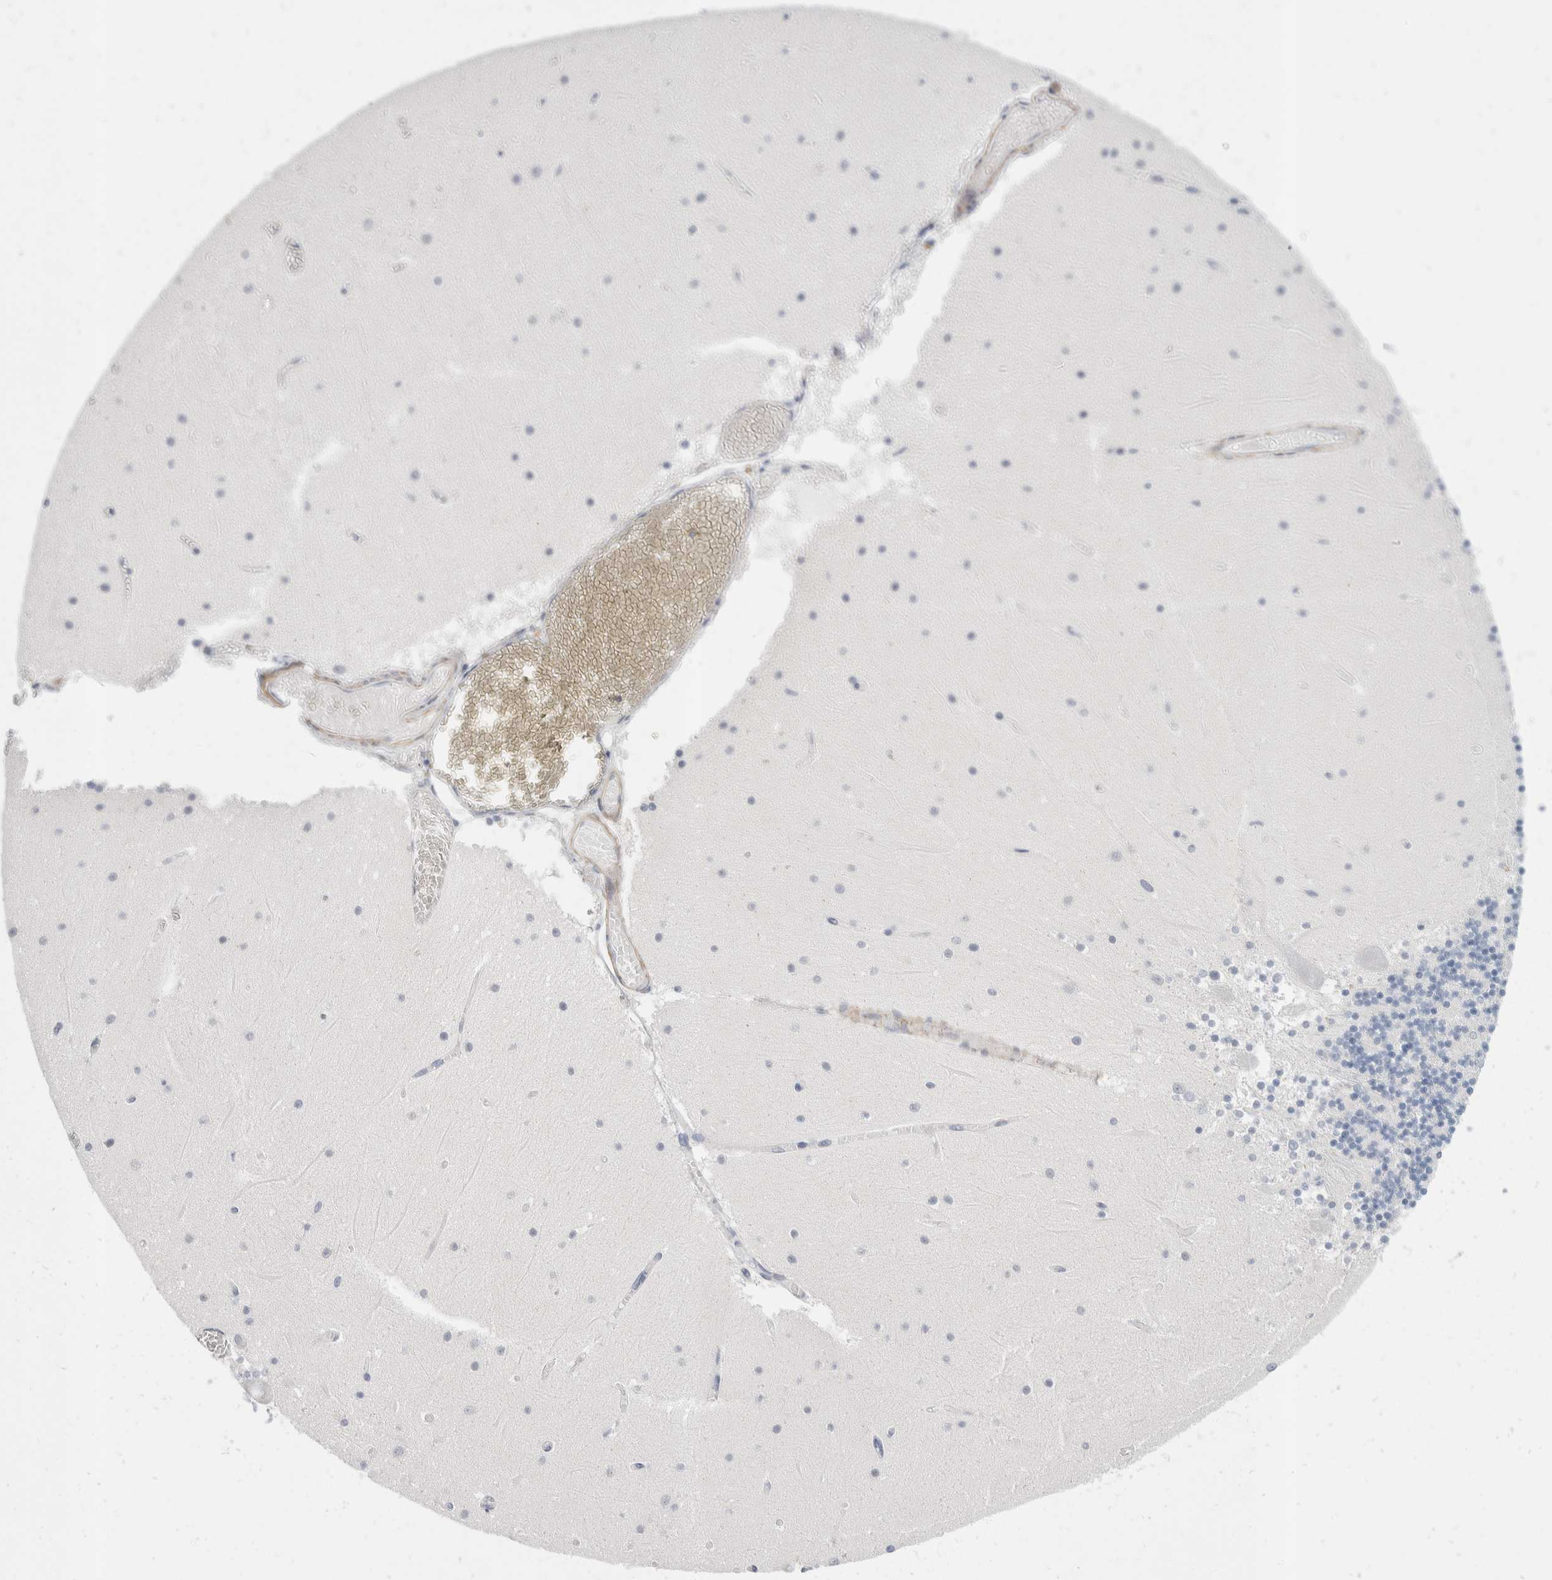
{"staining": {"intensity": "negative", "quantity": "none", "location": "none"}, "tissue": "cerebellum", "cell_type": "Cells in granular layer", "image_type": "normal", "snomed": [{"axis": "morphology", "description": "Normal tissue, NOS"}, {"axis": "topography", "description": "Cerebellum"}], "caption": "Cerebellum stained for a protein using immunohistochemistry (IHC) reveals no positivity cells in granular layer.", "gene": "CATSPERD", "patient": {"sex": "female", "age": 28}}